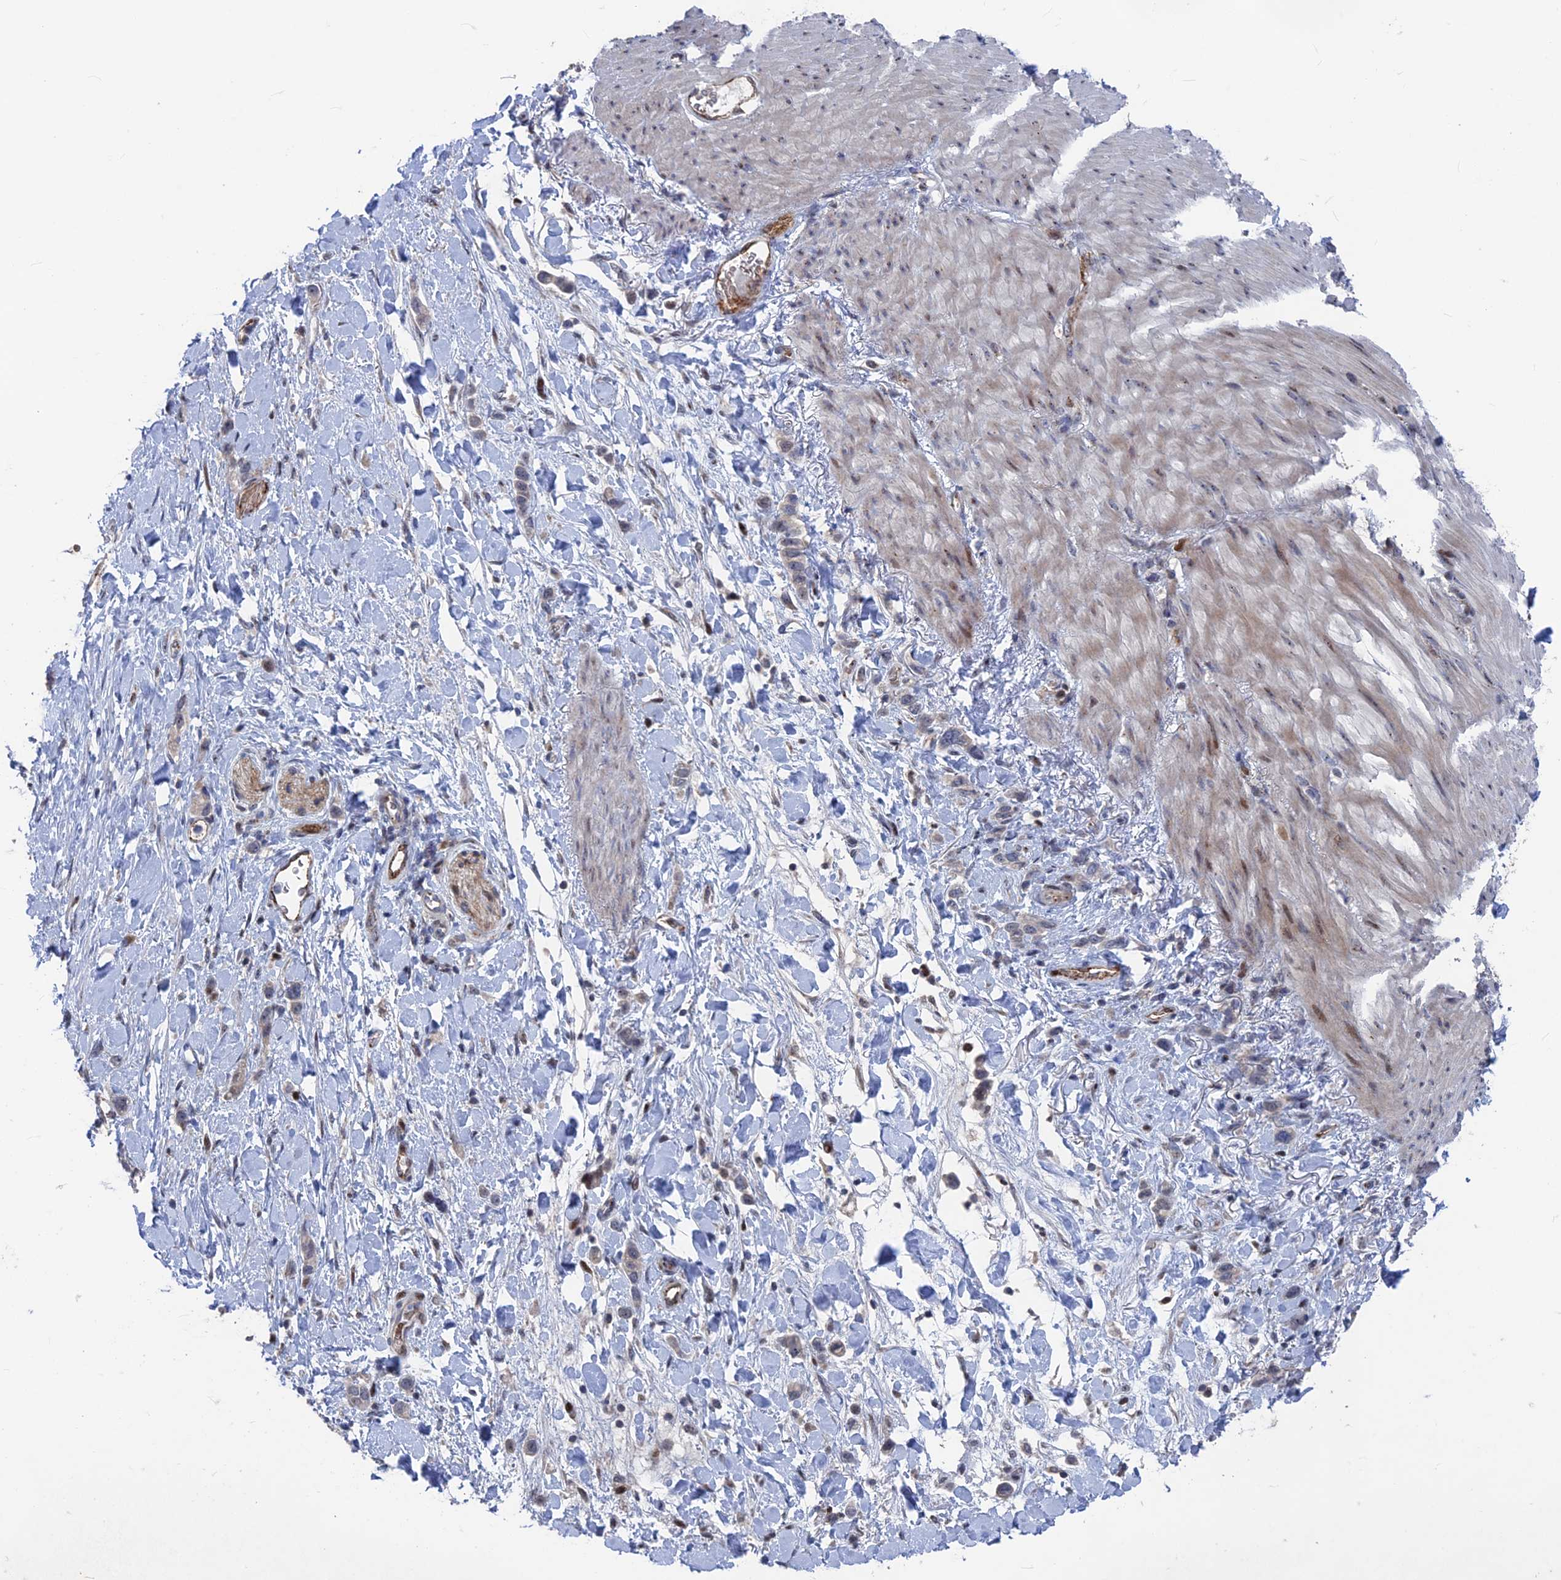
{"staining": {"intensity": "negative", "quantity": "none", "location": "none"}, "tissue": "stomach cancer", "cell_type": "Tumor cells", "image_type": "cancer", "snomed": [{"axis": "morphology", "description": "Adenocarcinoma, NOS"}, {"axis": "topography", "description": "Stomach"}], "caption": "High power microscopy histopathology image of an IHC histopathology image of adenocarcinoma (stomach), revealing no significant staining in tumor cells.", "gene": "SH3D21", "patient": {"sex": "female", "age": 65}}